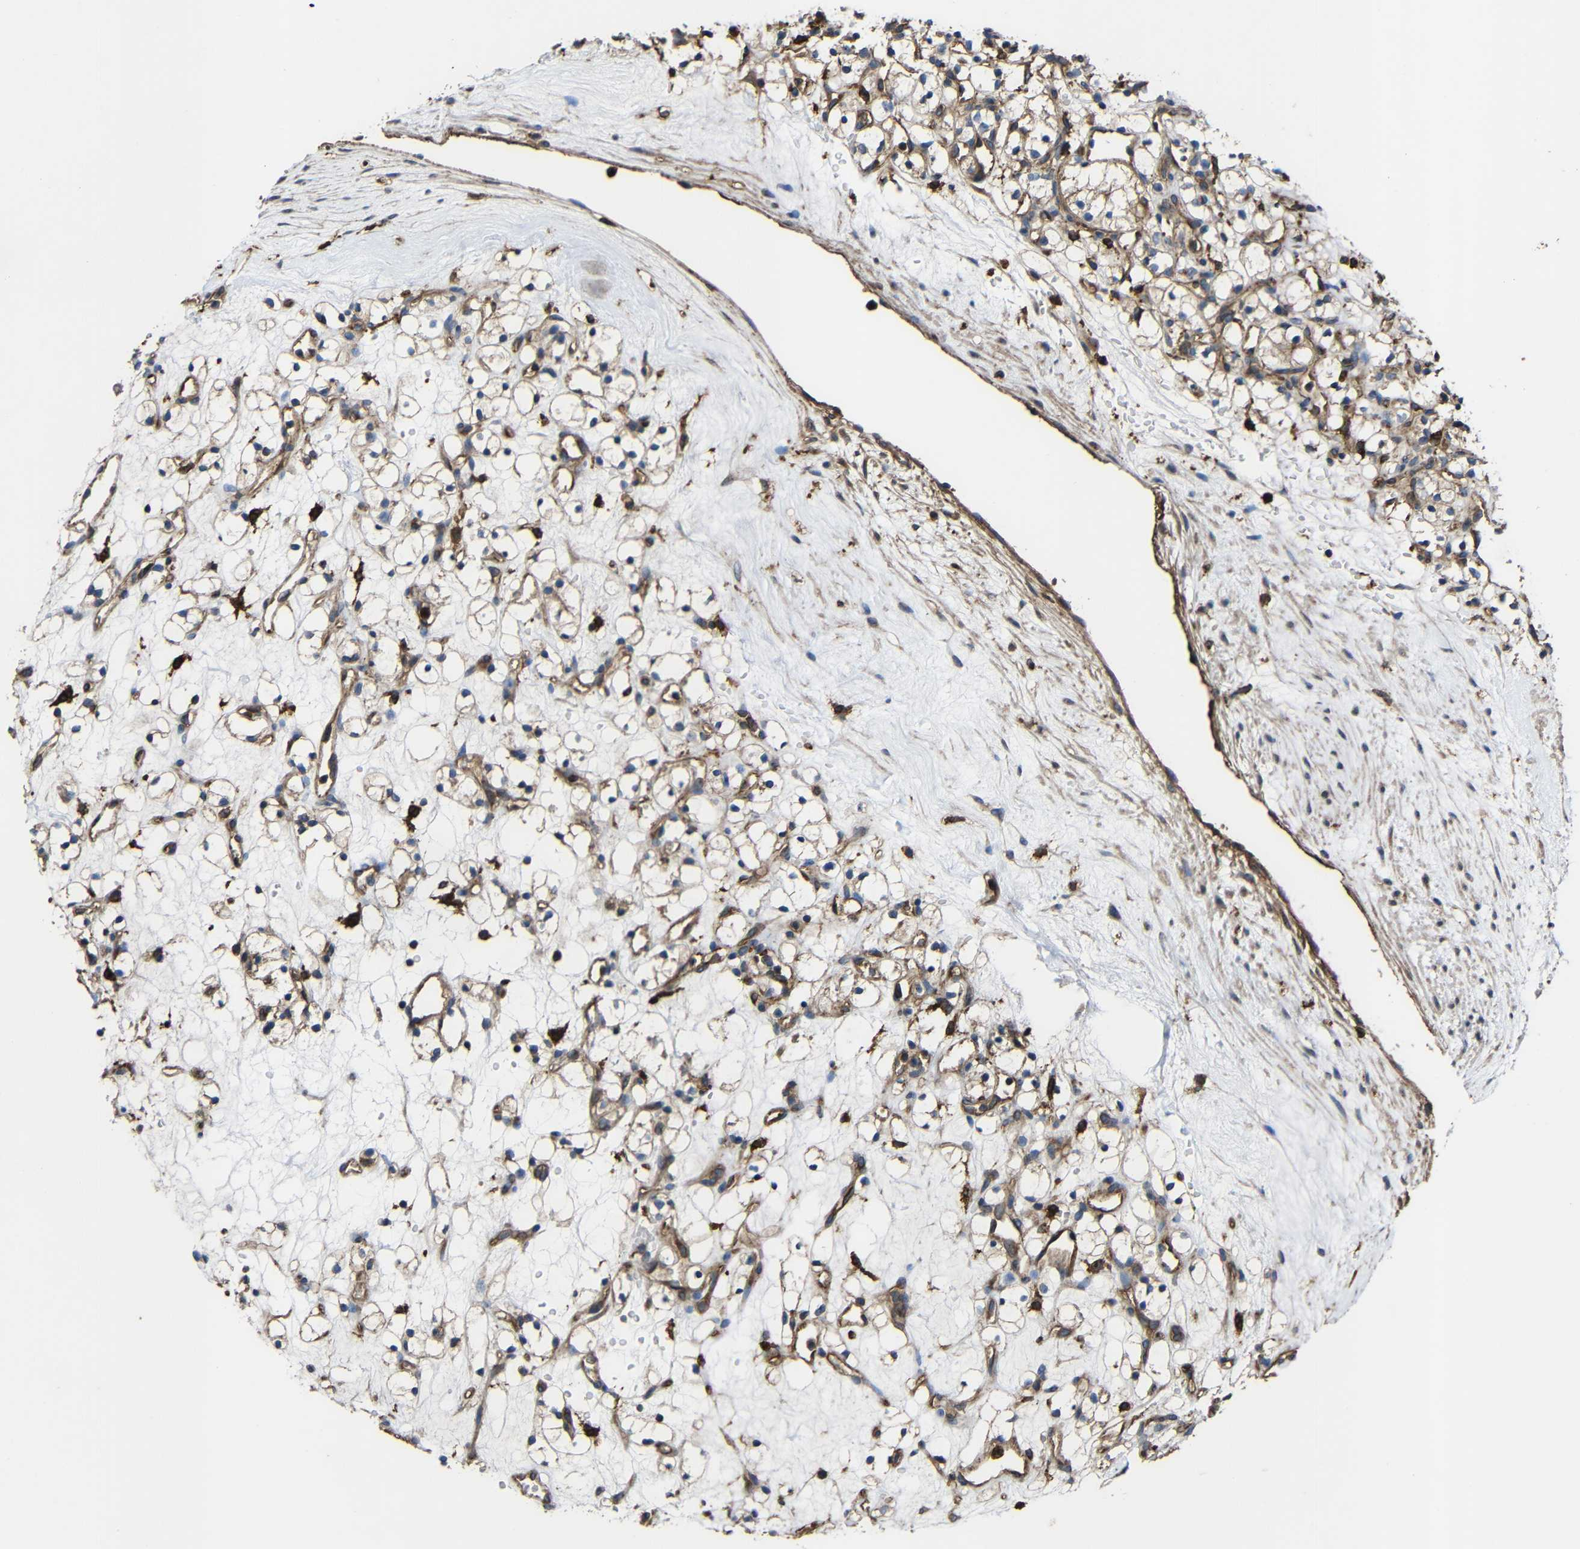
{"staining": {"intensity": "moderate", "quantity": "25%-75%", "location": "cytoplasmic/membranous"}, "tissue": "renal cancer", "cell_type": "Tumor cells", "image_type": "cancer", "snomed": [{"axis": "morphology", "description": "Adenocarcinoma, NOS"}, {"axis": "topography", "description": "Kidney"}], "caption": "Immunohistochemistry (IHC) (DAB (3,3'-diaminobenzidine)) staining of renal adenocarcinoma exhibits moderate cytoplasmic/membranous protein expression in about 25%-75% of tumor cells.", "gene": "TREM2", "patient": {"sex": "female", "age": 60}}